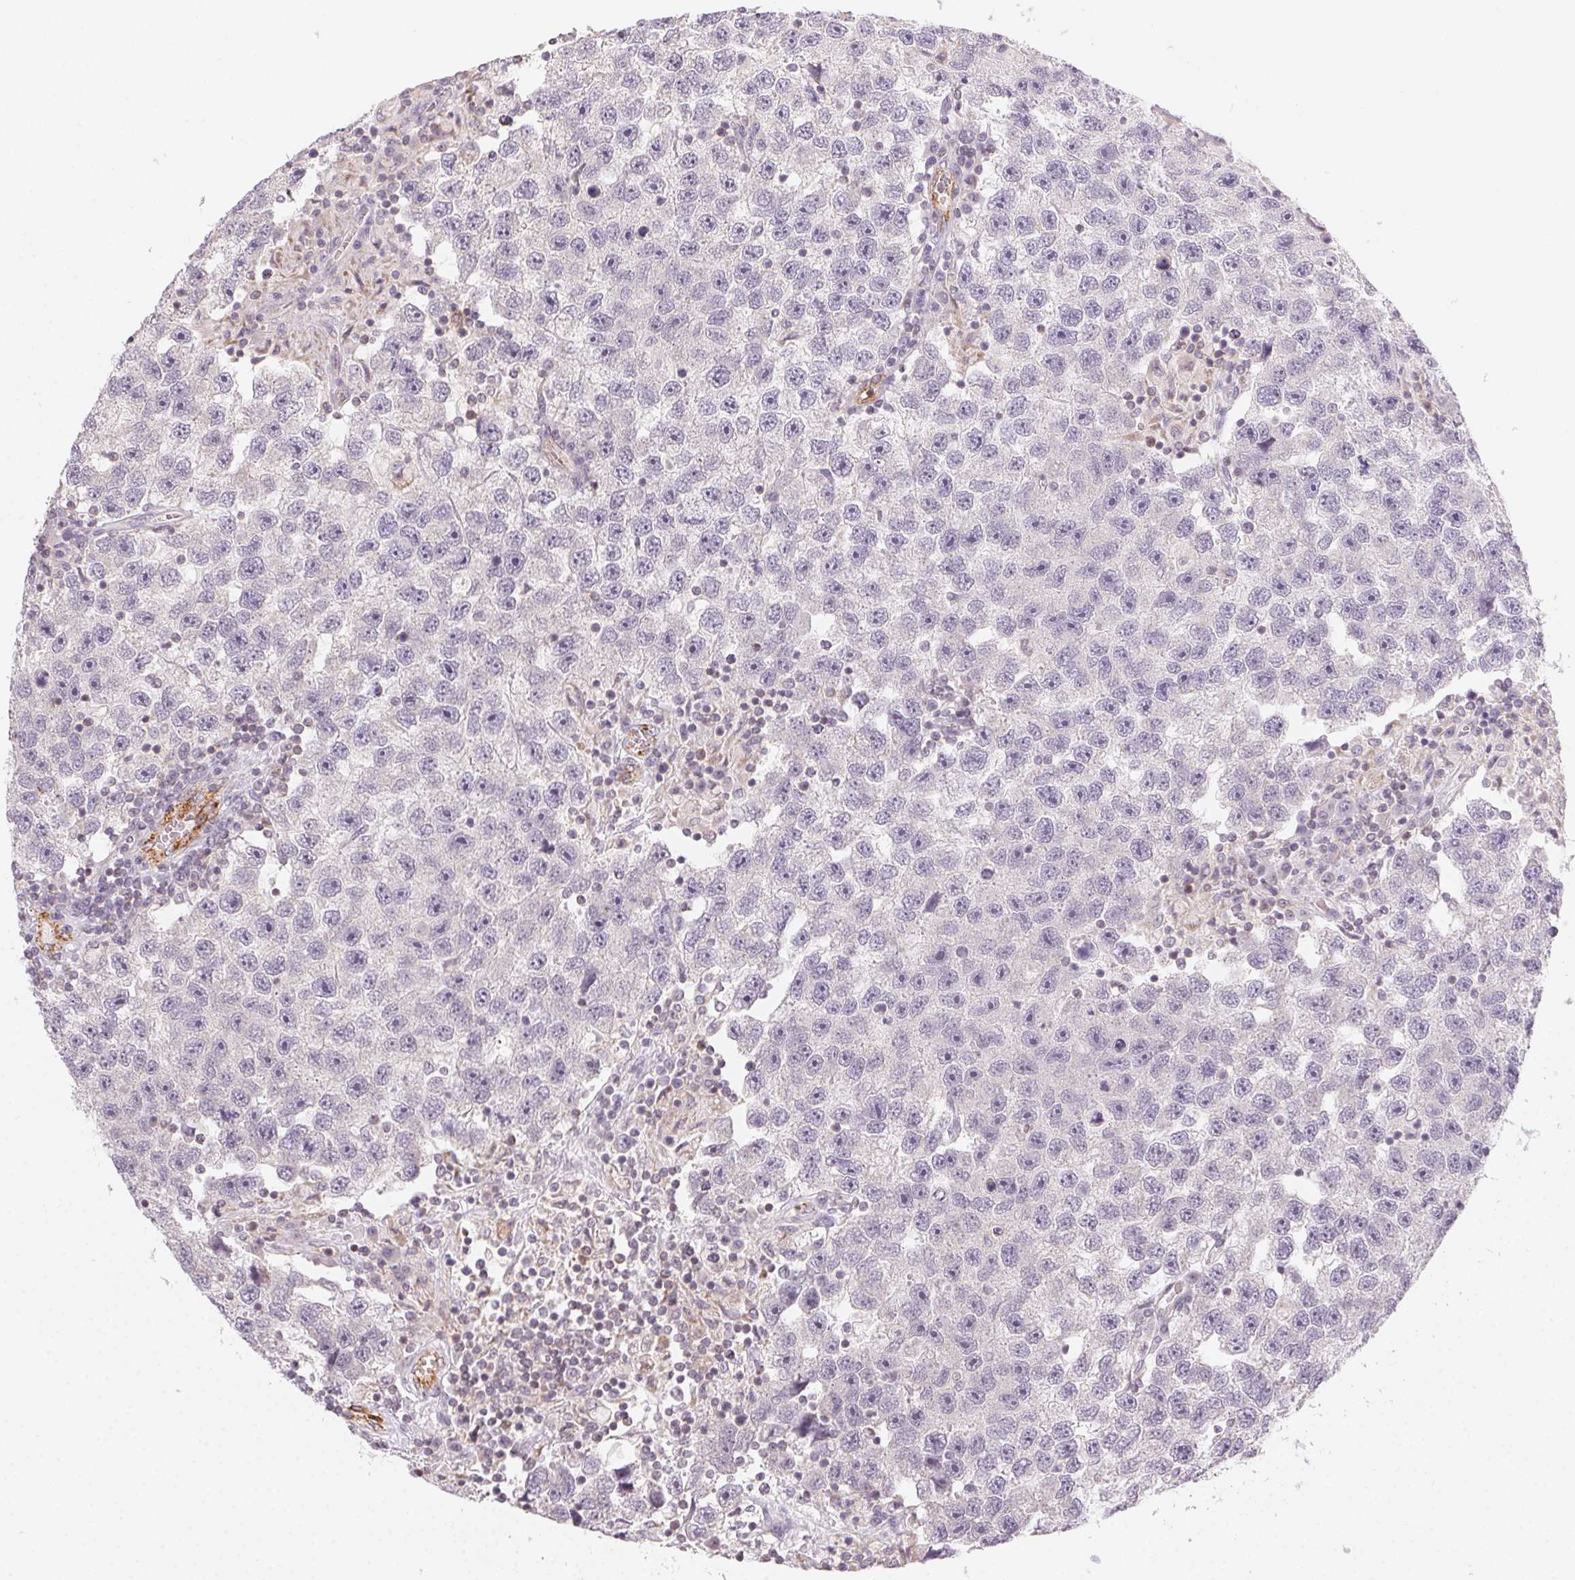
{"staining": {"intensity": "negative", "quantity": "none", "location": "none"}, "tissue": "testis cancer", "cell_type": "Tumor cells", "image_type": "cancer", "snomed": [{"axis": "morphology", "description": "Seminoma, NOS"}, {"axis": "topography", "description": "Testis"}], "caption": "There is no significant positivity in tumor cells of testis cancer.", "gene": "NCOA4", "patient": {"sex": "male", "age": 26}}